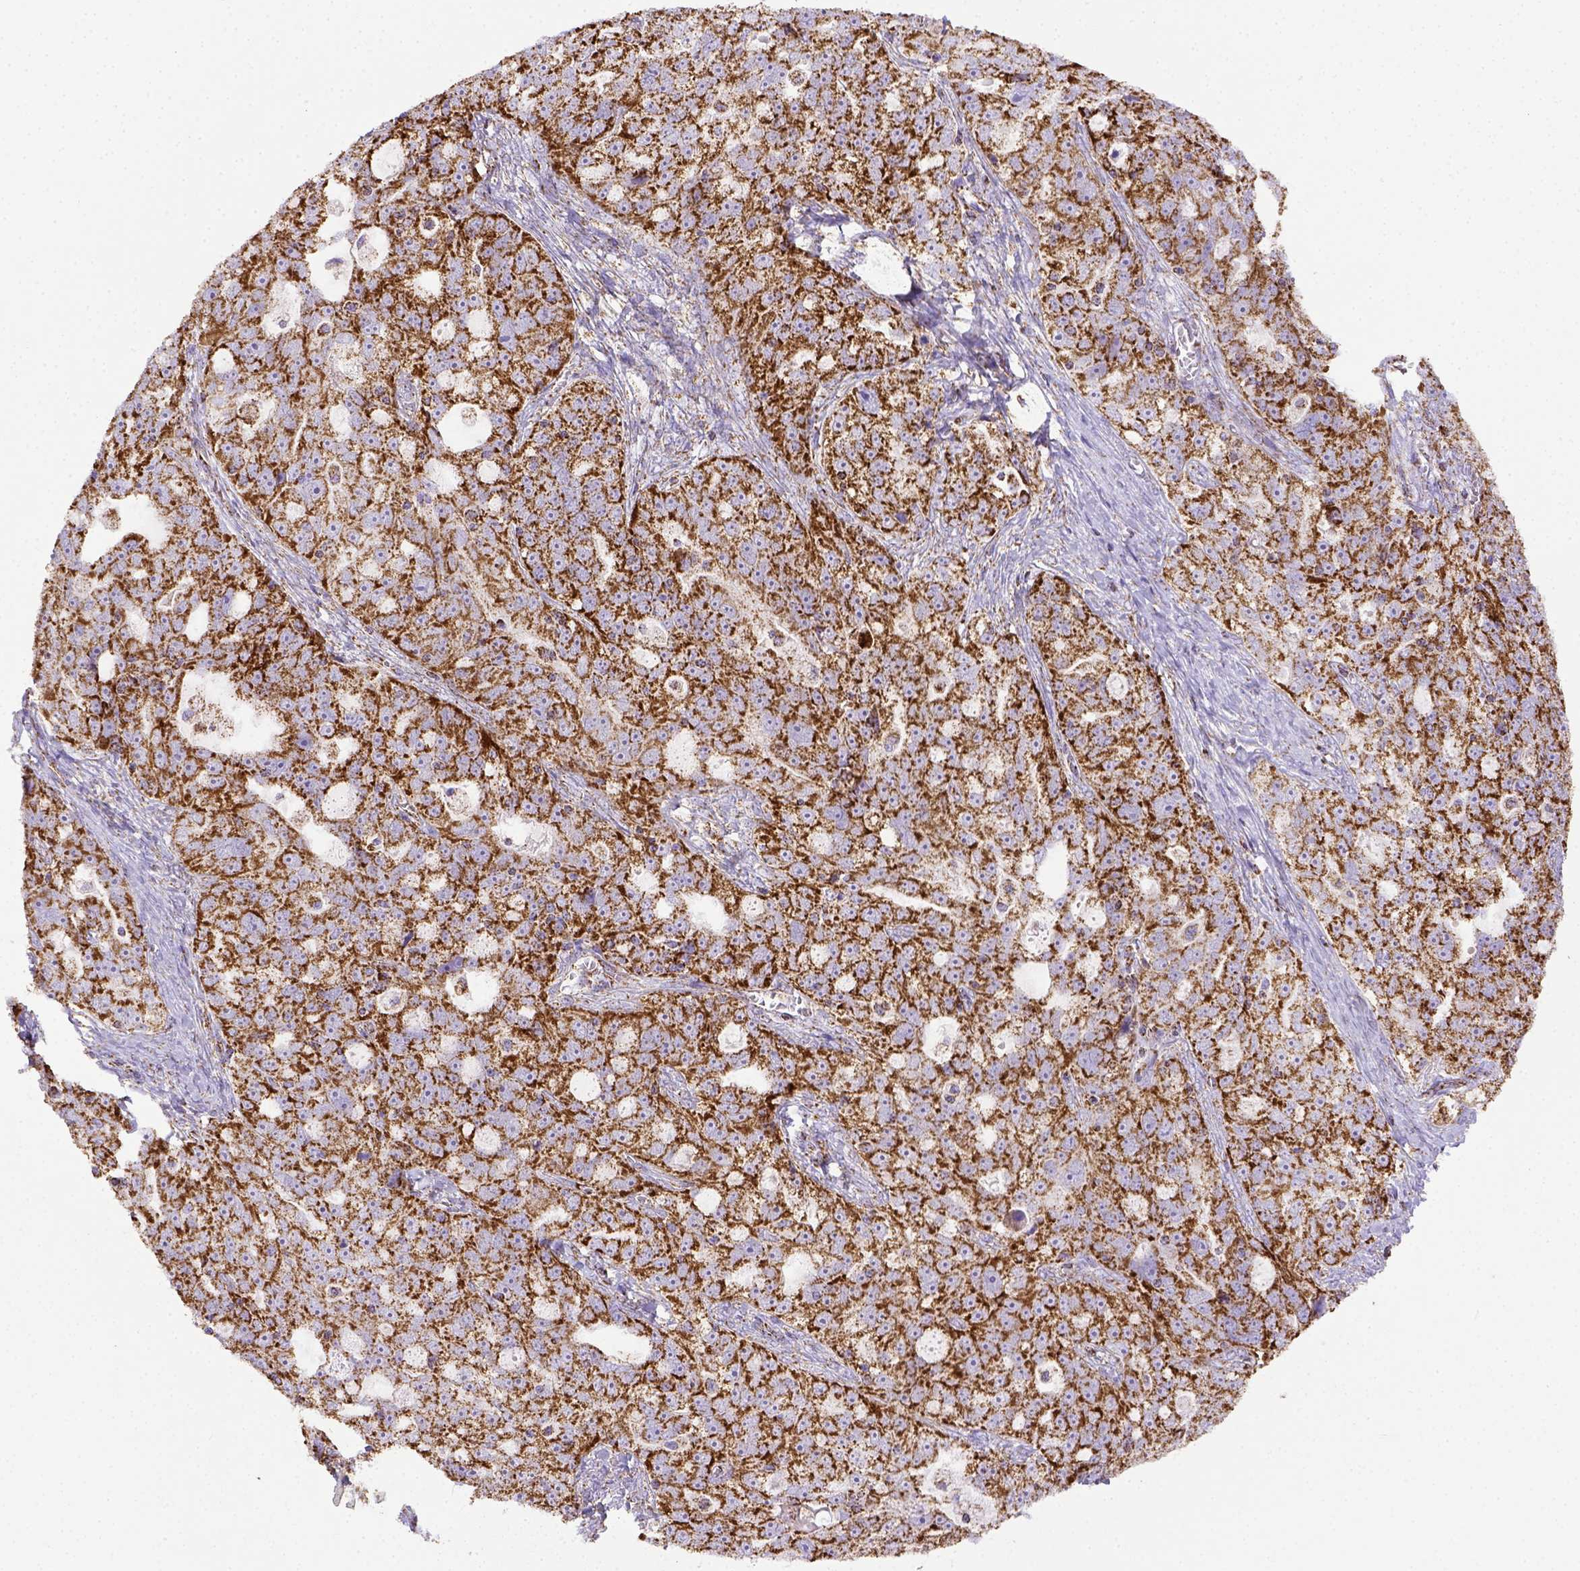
{"staining": {"intensity": "moderate", "quantity": ">75%", "location": "cytoplasmic/membranous"}, "tissue": "ovarian cancer", "cell_type": "Tumor cells", "image_type": "cancer", "snomed": [{"axis": "morphology", "description": "Cystadenocarcinoma, serous, NOS"}, {"axis": "topography", "description": "Ovary"}], "caption": "Immunohistochemistry (DAB) staining of ovarian cancer exhibits moderate cytoplasmic/membranous protein expression in about >75% of tumor cells.", "gene": "MT-CO1", "patient": {"sex": "female", "age": 51}}